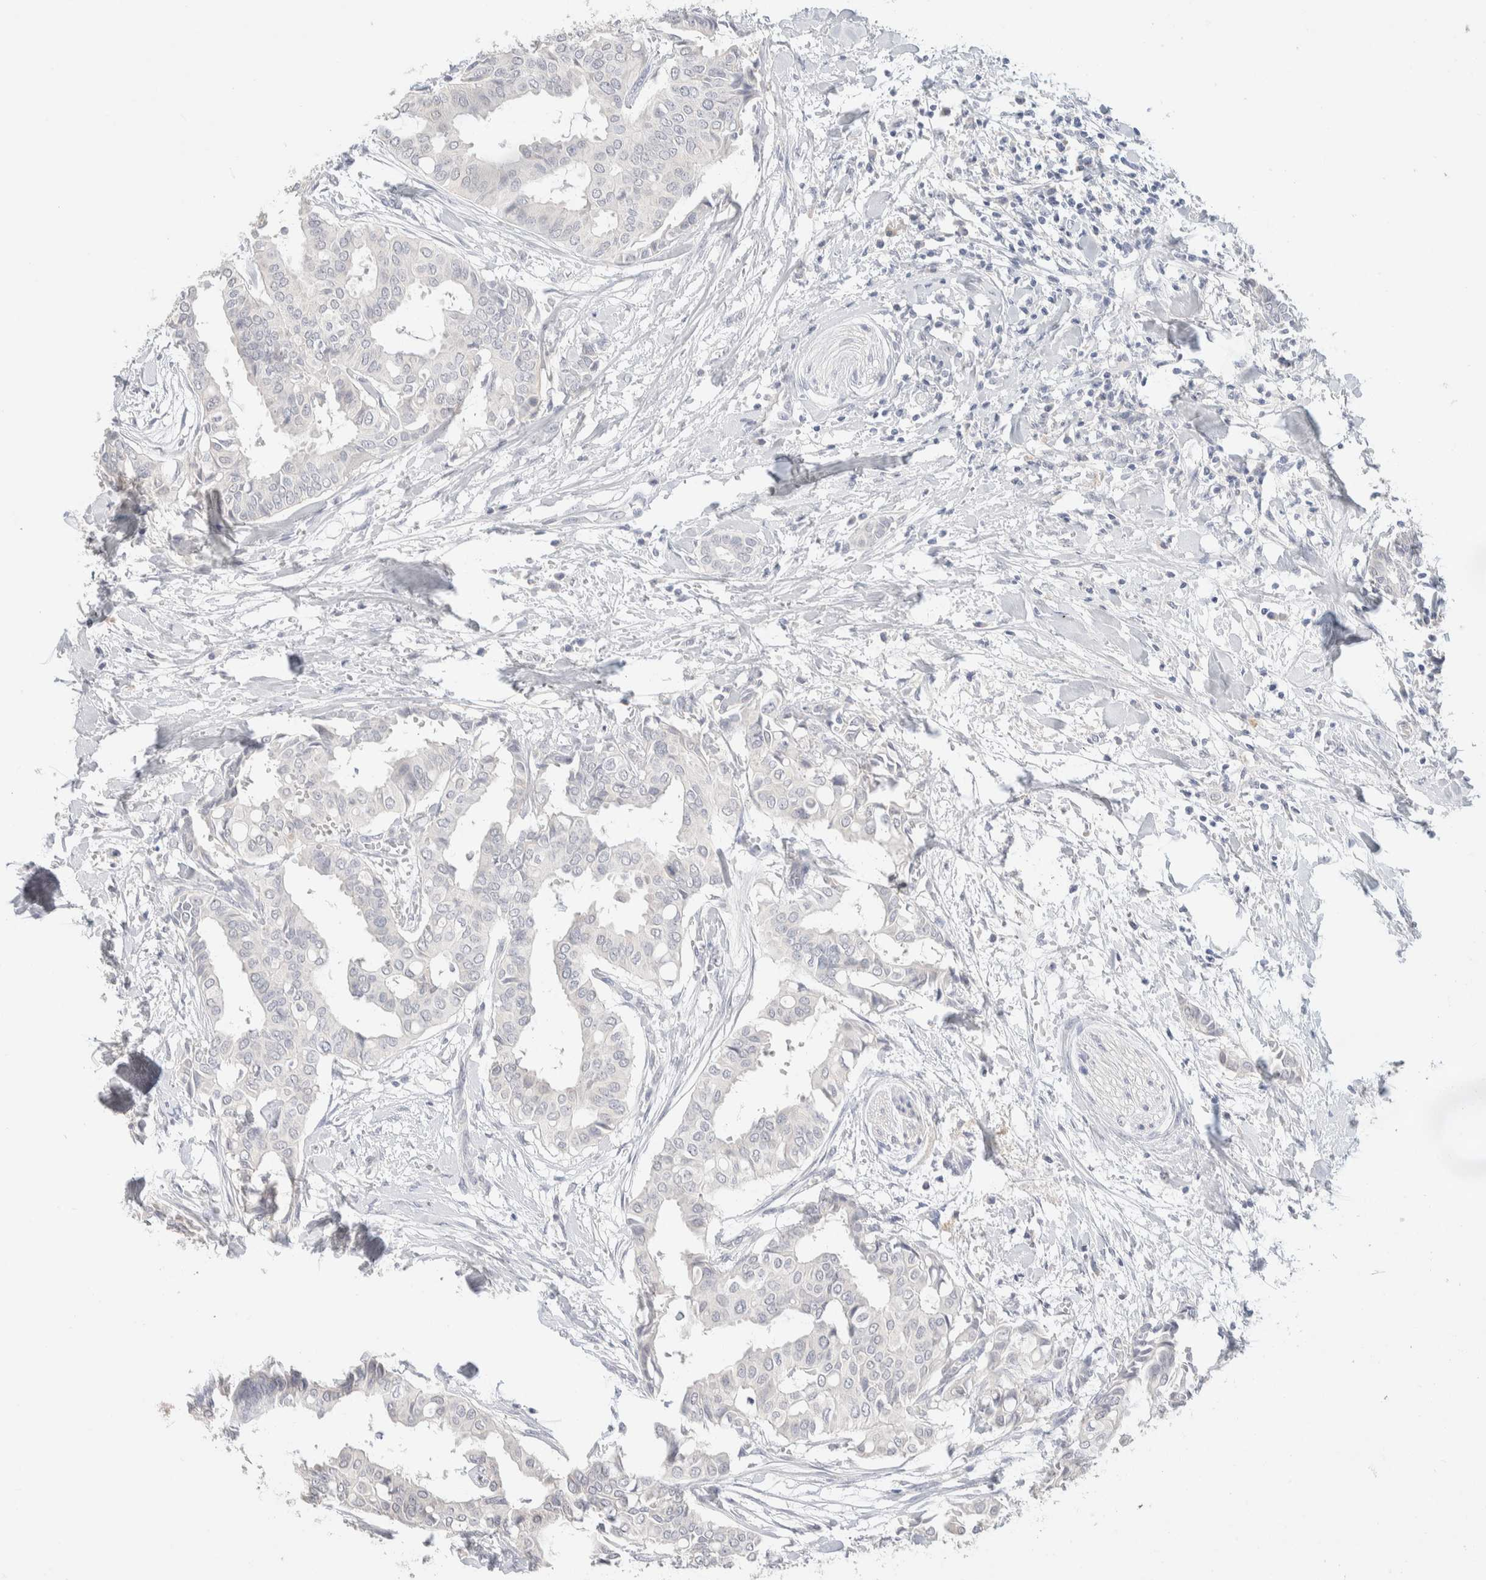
{"staining": {"intensity": "negative", "quantity": "none", "location": "none"}, "tissue": "head and neck cancer", "cell_type": "Tumor cells", "image_type": "cancer", "snomed": [{"axis": "morphology", "description": "Adenocarcinoma, NOS"}, {"axis": "topography", "description": "Salivary gland"}, {"axis": "topography", "description": "Head-Neck"}], "caption": "Immunohistochemistry photomicrograph of neoplastic tissue: head and neck adenocarcinoma stained with DAB reveals no significant protein positivity in tumor cells.", "gene": "RIDA", "patient": {"sex": "female", "age": 59}}